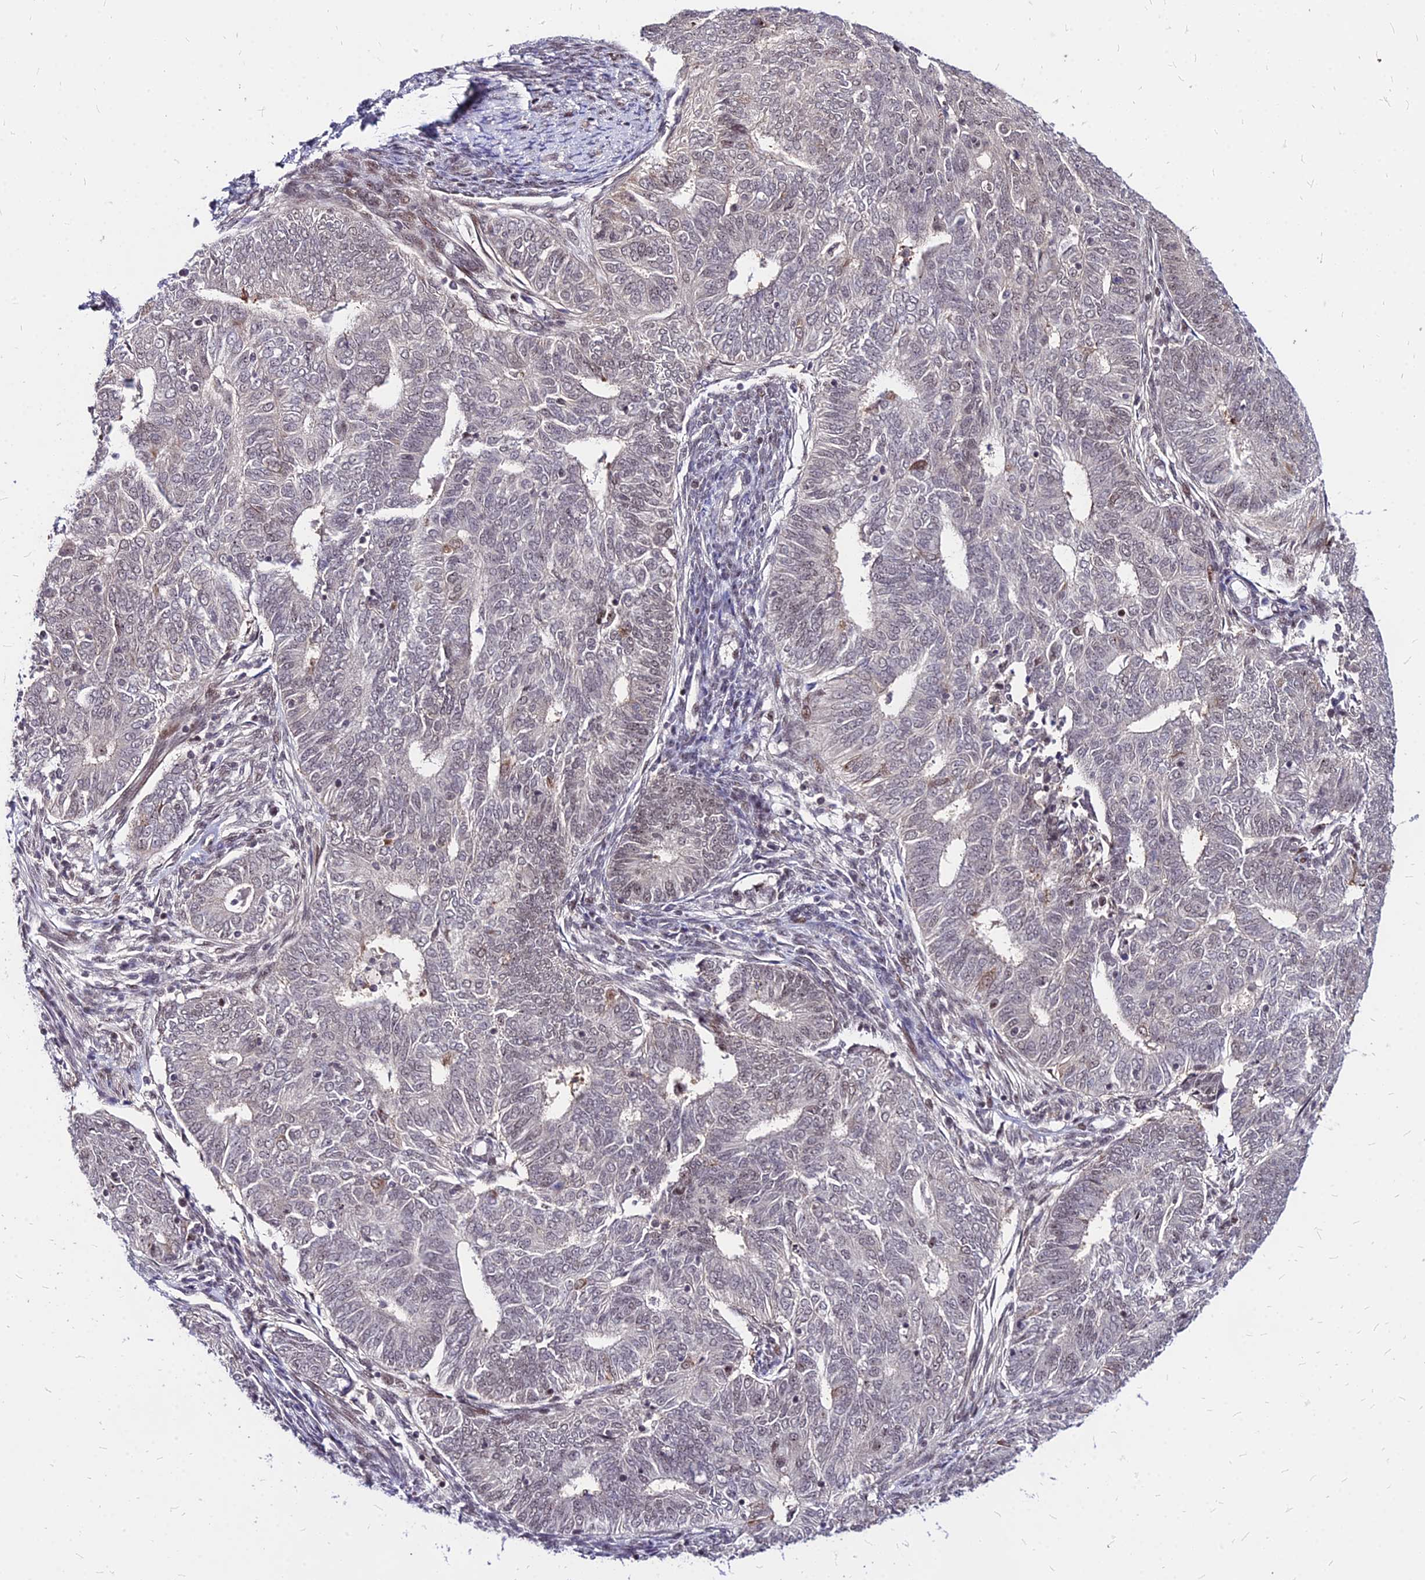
{"staining": {"intensity": "weak", "quantity": "<25%", "location": "nuclear"}, "tissue": "endometrial cancer", "cell_type": "Tumor cells", "image_type": "cancer", "snomed": [{"axis": "morphology", "description": "Adenocarcinoma, NOS"}, {"axis": "topography", "description": "Endometrium"}], "caption": "Tumor cells show no significant expression in endometrial adenocarcinoma.", "gene": "DDX55", "patient": {"sex": "female", "age": 62}}